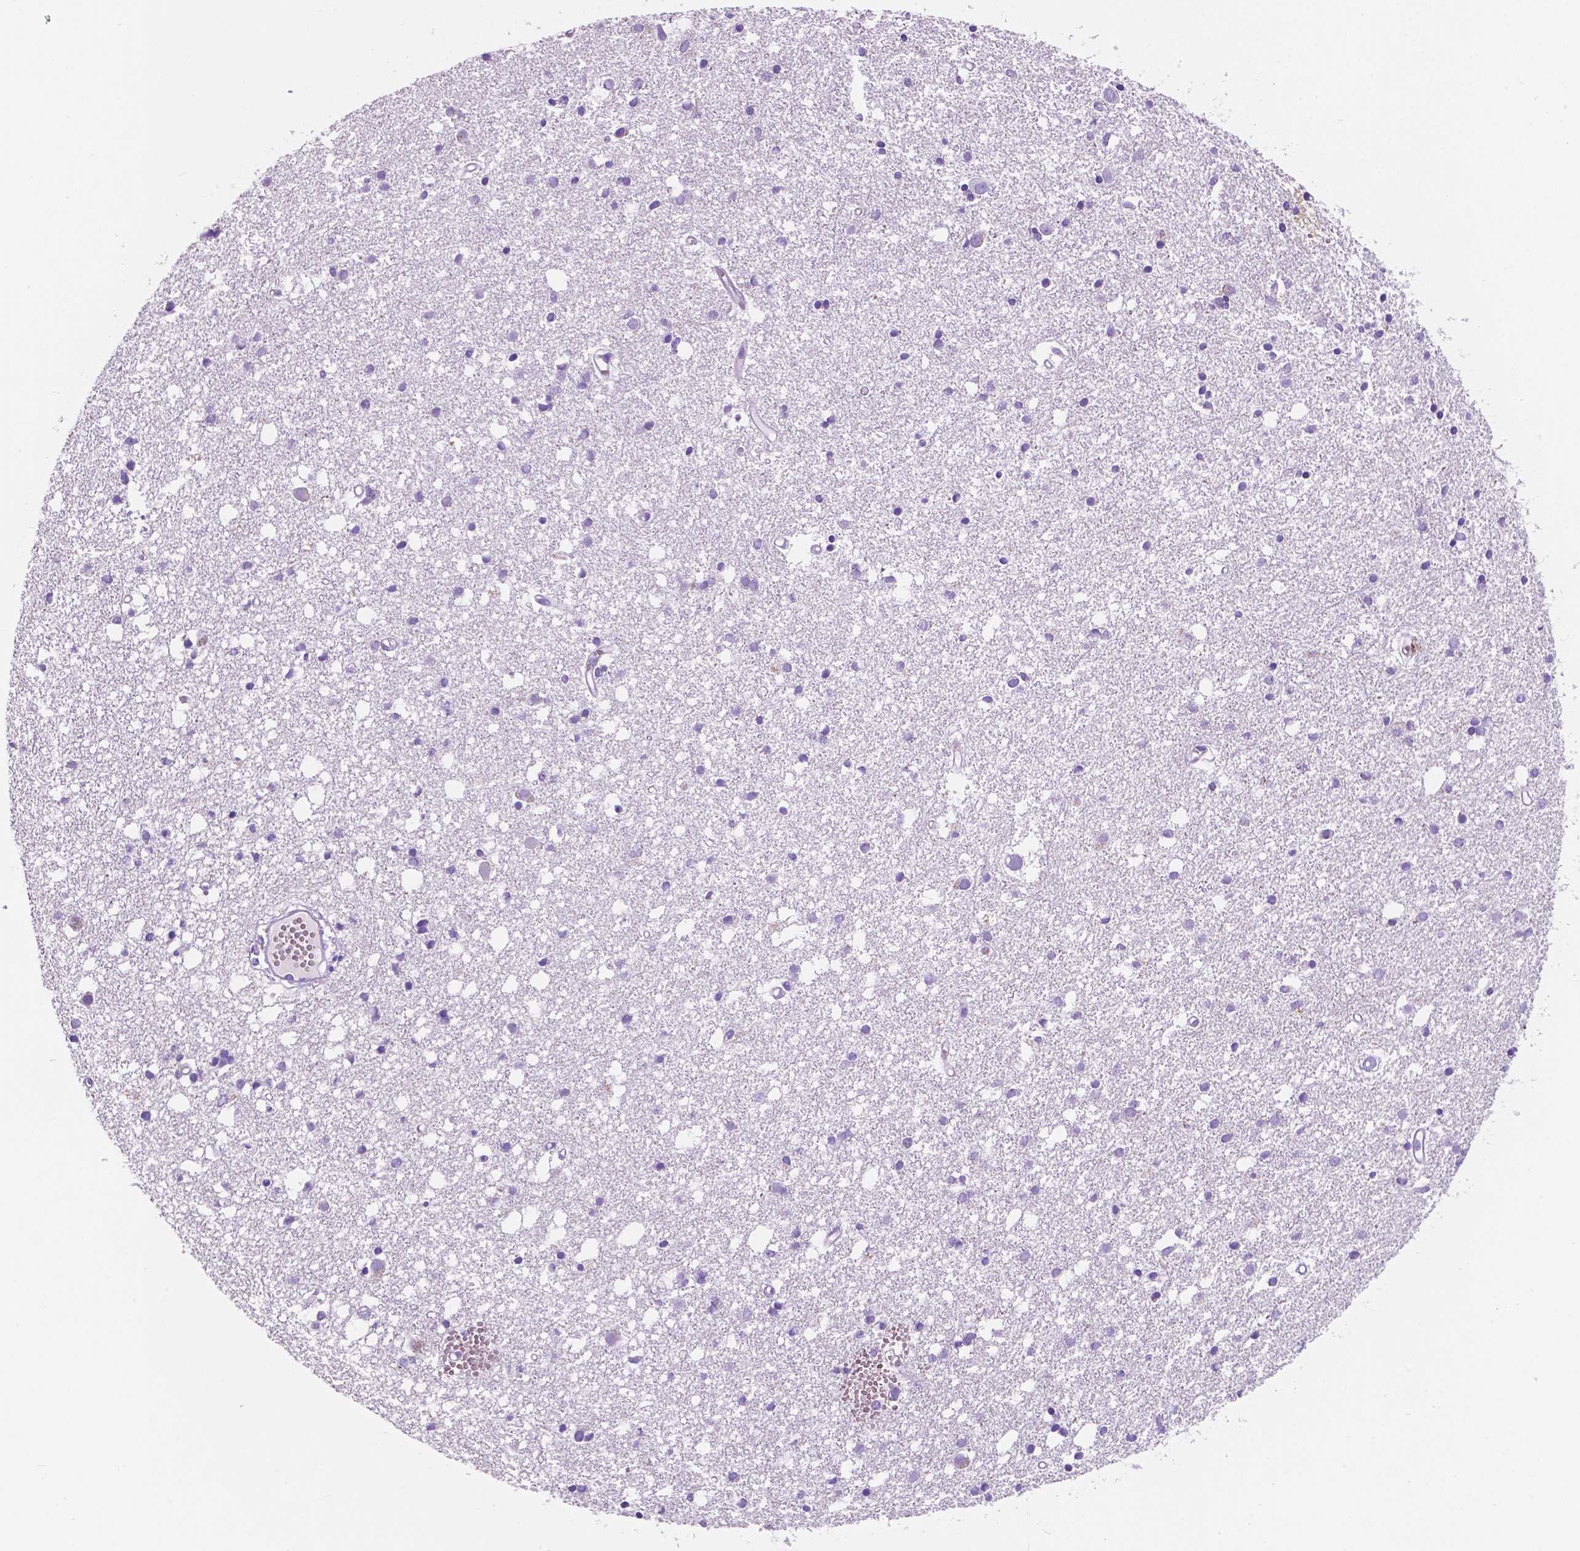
{"staining": {"intensity": "negative", "quantity": "none", "location": "none"}, "tissue": "cerebral cortex", "cell_type": "Endothelial cells", "image_type": "normal", "snomed": [{"axis": "morphology", "description": "Normal tissue, NOS"}, {"axis": "morphology", "description": "Glioma, malignant, High grade"}, {"axis": "topography", "description": "Cerebral cortex"}], "caption": "Cerebral cortex stained for a protein using immunohistochemistry displays no staining endothelial cells.", "gene": "TRPV5", "patient": {"sex": "male", "age": 71}}